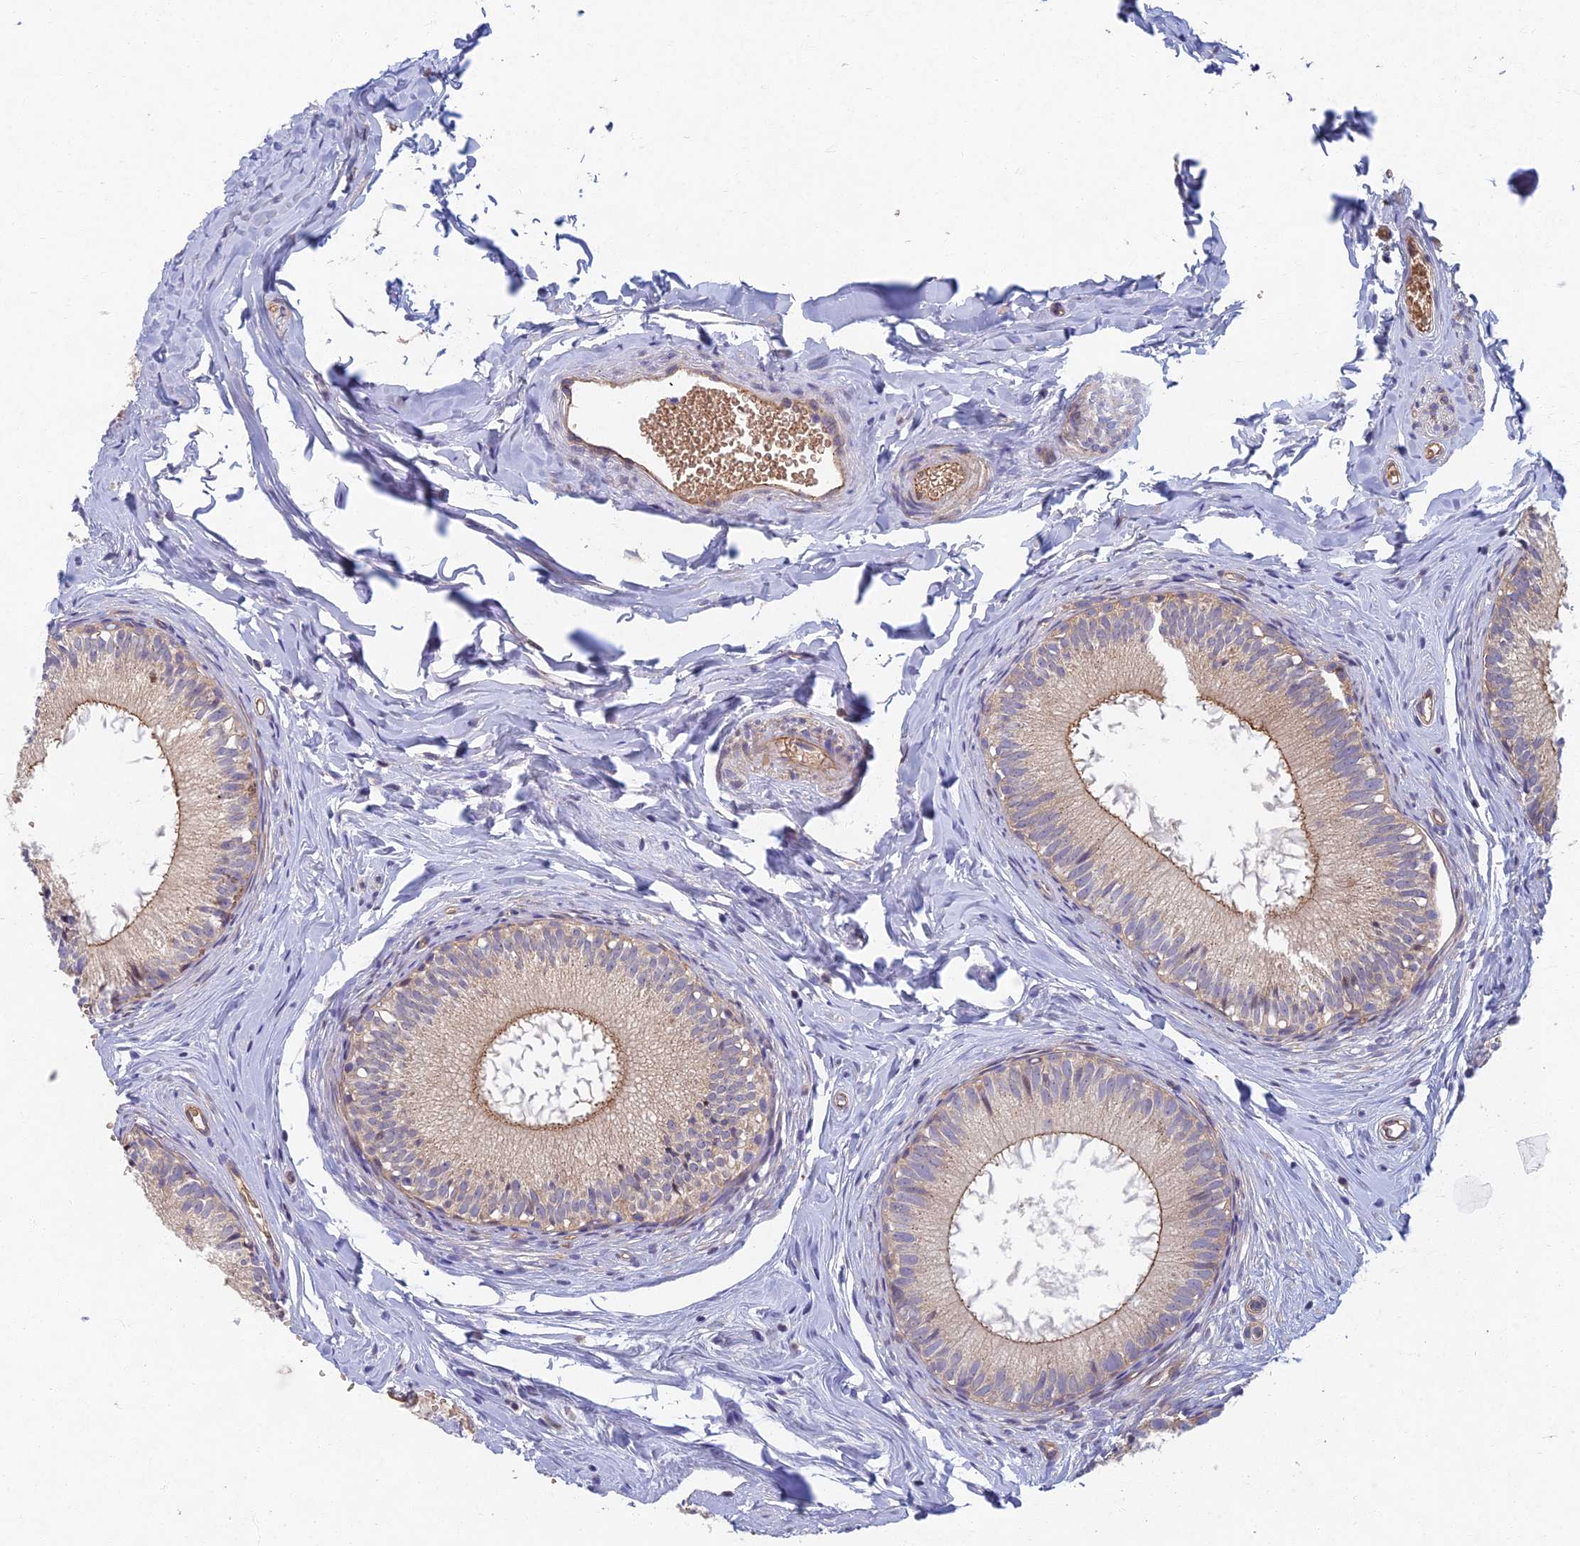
{"staining": {"intensity": "moderate", "quantity": "25%-75%", "location": "cytoplasmic/membranous"}, "tissue": "epididymis", "cell_type": "Glandular cells", "image_type": "normal", "snomed": [{"axis": "morphology", "description": "Normal tissue, NOS"}, {"axis": "topography", "description": "Epididymis"}], "caption": "About 25%-75% of glandular cells in benign epididymis reveal moderate cytoplasmic/membranous protein expression as visualized by brown immunohistochemical staining.", "gene": "RHBDL2", "patient": {"sex": "male", "age": 34}}